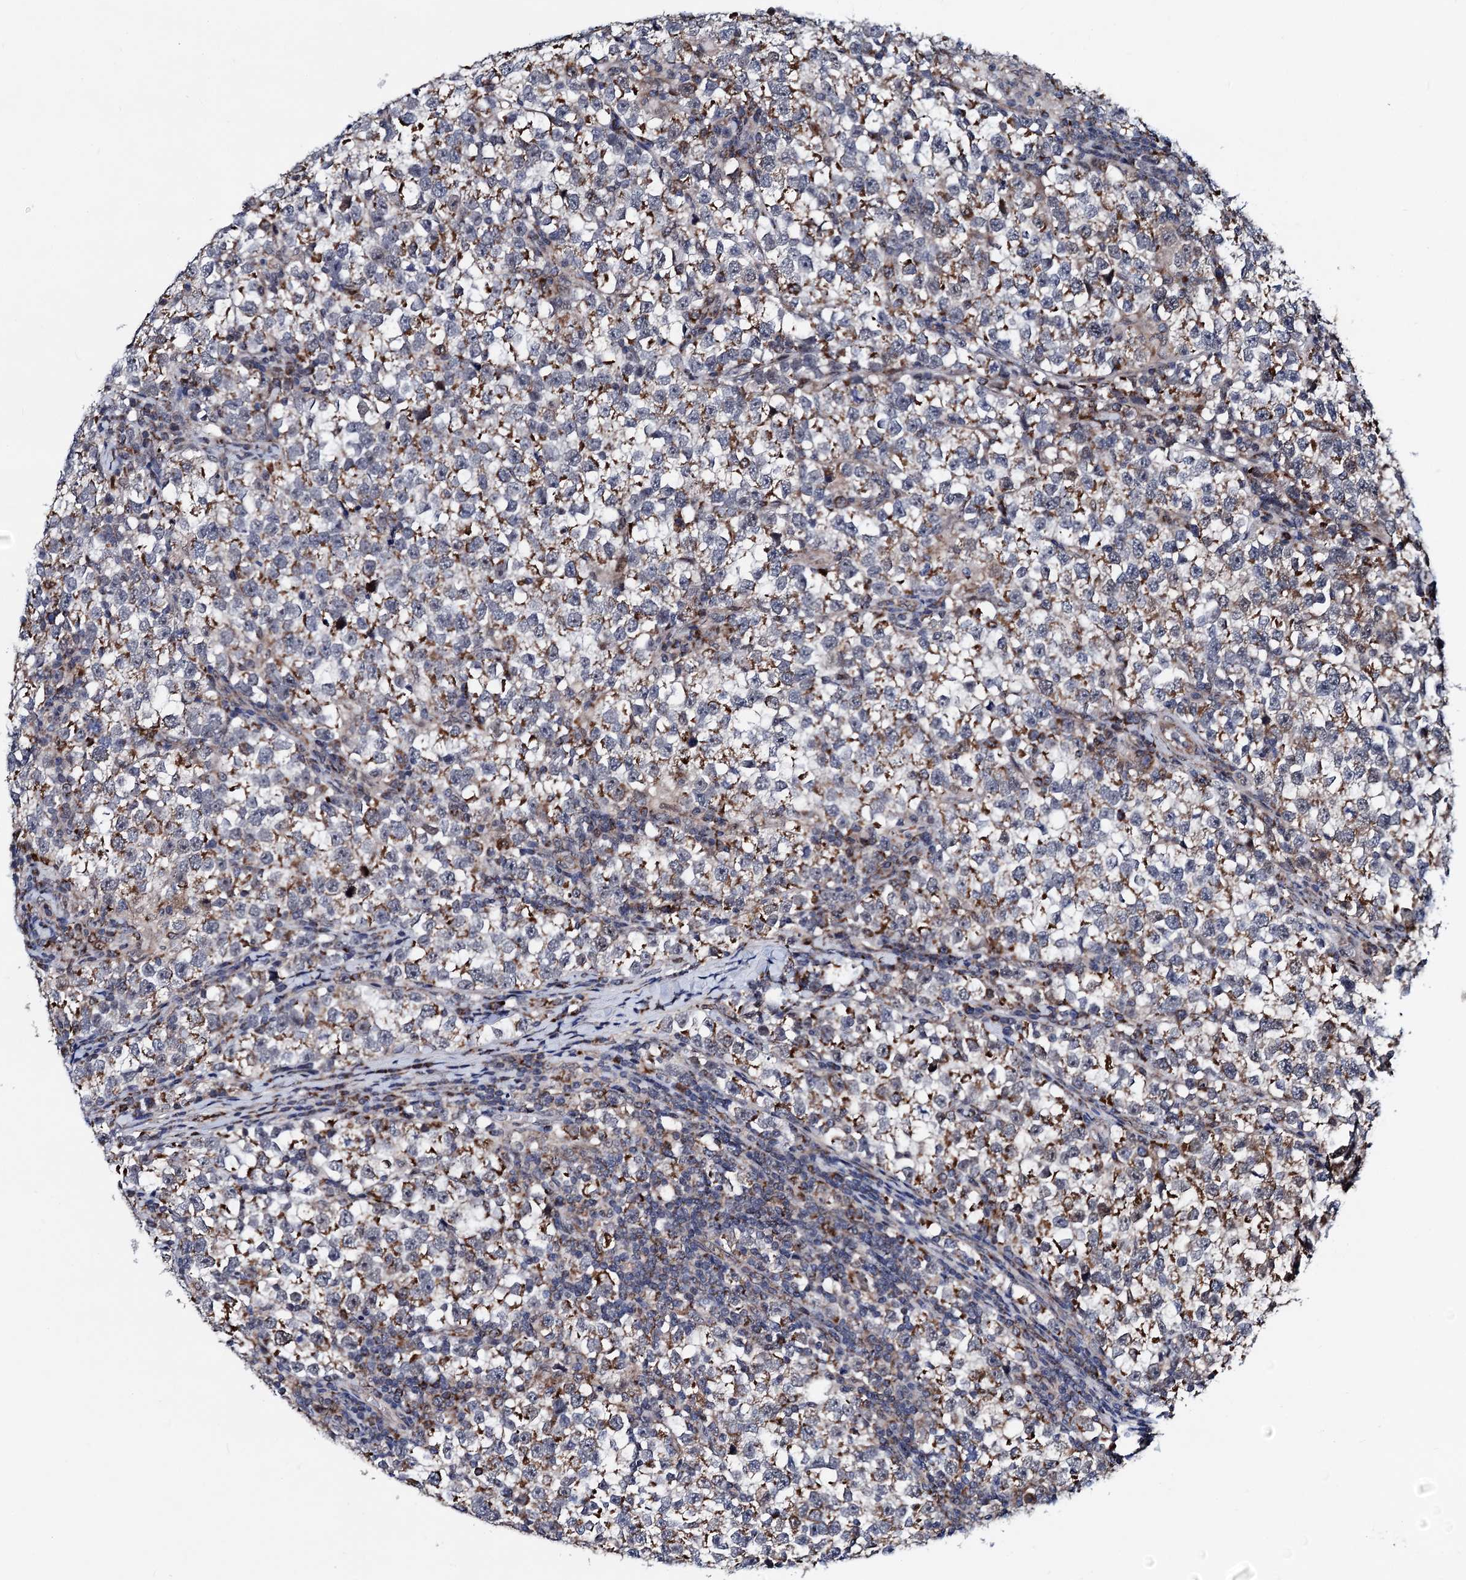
{"staining": {"intensity": "moderate", "quantity": "<25%", "location": "cytoplasmic/membranous"}, "tissue": "testis cancer", "cell_type": "Tumor cells", "image_type": "cancer", "snomed": [{"axis": "morphology", "description": "Normal tissue, NOS"}, {"axis": "morphology", "description": "Seminoma, NOS"}, {"axis": "topography", "description": "Testis"}], "caption": "IHC micrograph of testis cancer stained for a protein (brown), which exhibits low levels of moderate cytoplasmic/membranous expression in approximately <25% of tumor cells.", "gene": "COA4", "patient": {"sex": "male", "age": 43}}